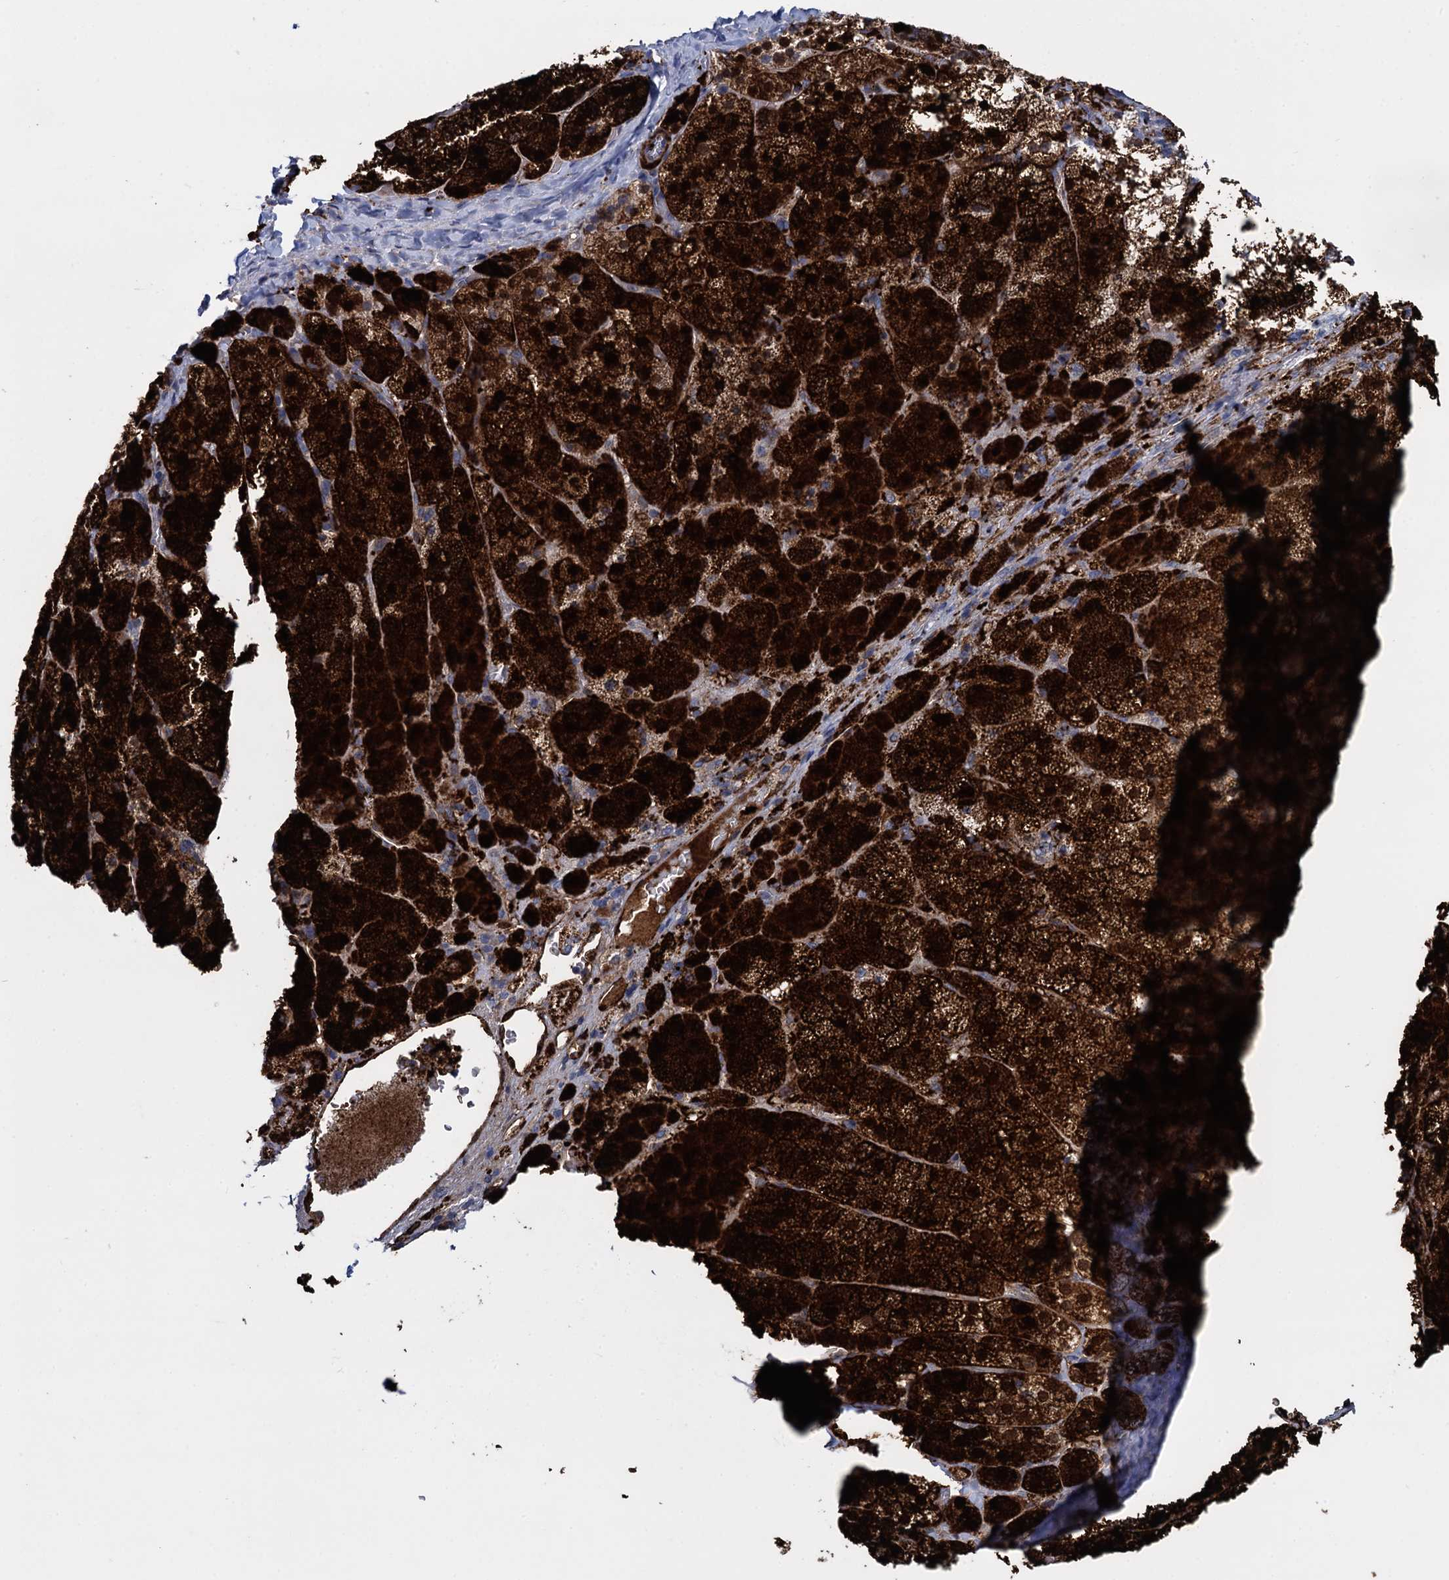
{"staining": {"intensity": "strong", "quantity": ">75%", "location": "cytoplasmic/membranous,nuclear"}, "tissue": "adrenal gland", "cell_type": "Glandular cells", "image_type": "normal", "snomed": [{"axis": "morphology", "description": "Normal tissue, NOS"}, {"axis": "topography", "description": "Adrenal gland"}], "caption": "The histopathology image demonstrates staining of benign adrenal gland, revealing strong cytoplasmic/membranous,nuclear protein staining (brown color) within glandular cells. (Brightfield microscopy of DAB IHC at high magnification).", "gene": "SNCG", "patient": {"sex": "female", "age": 44}}